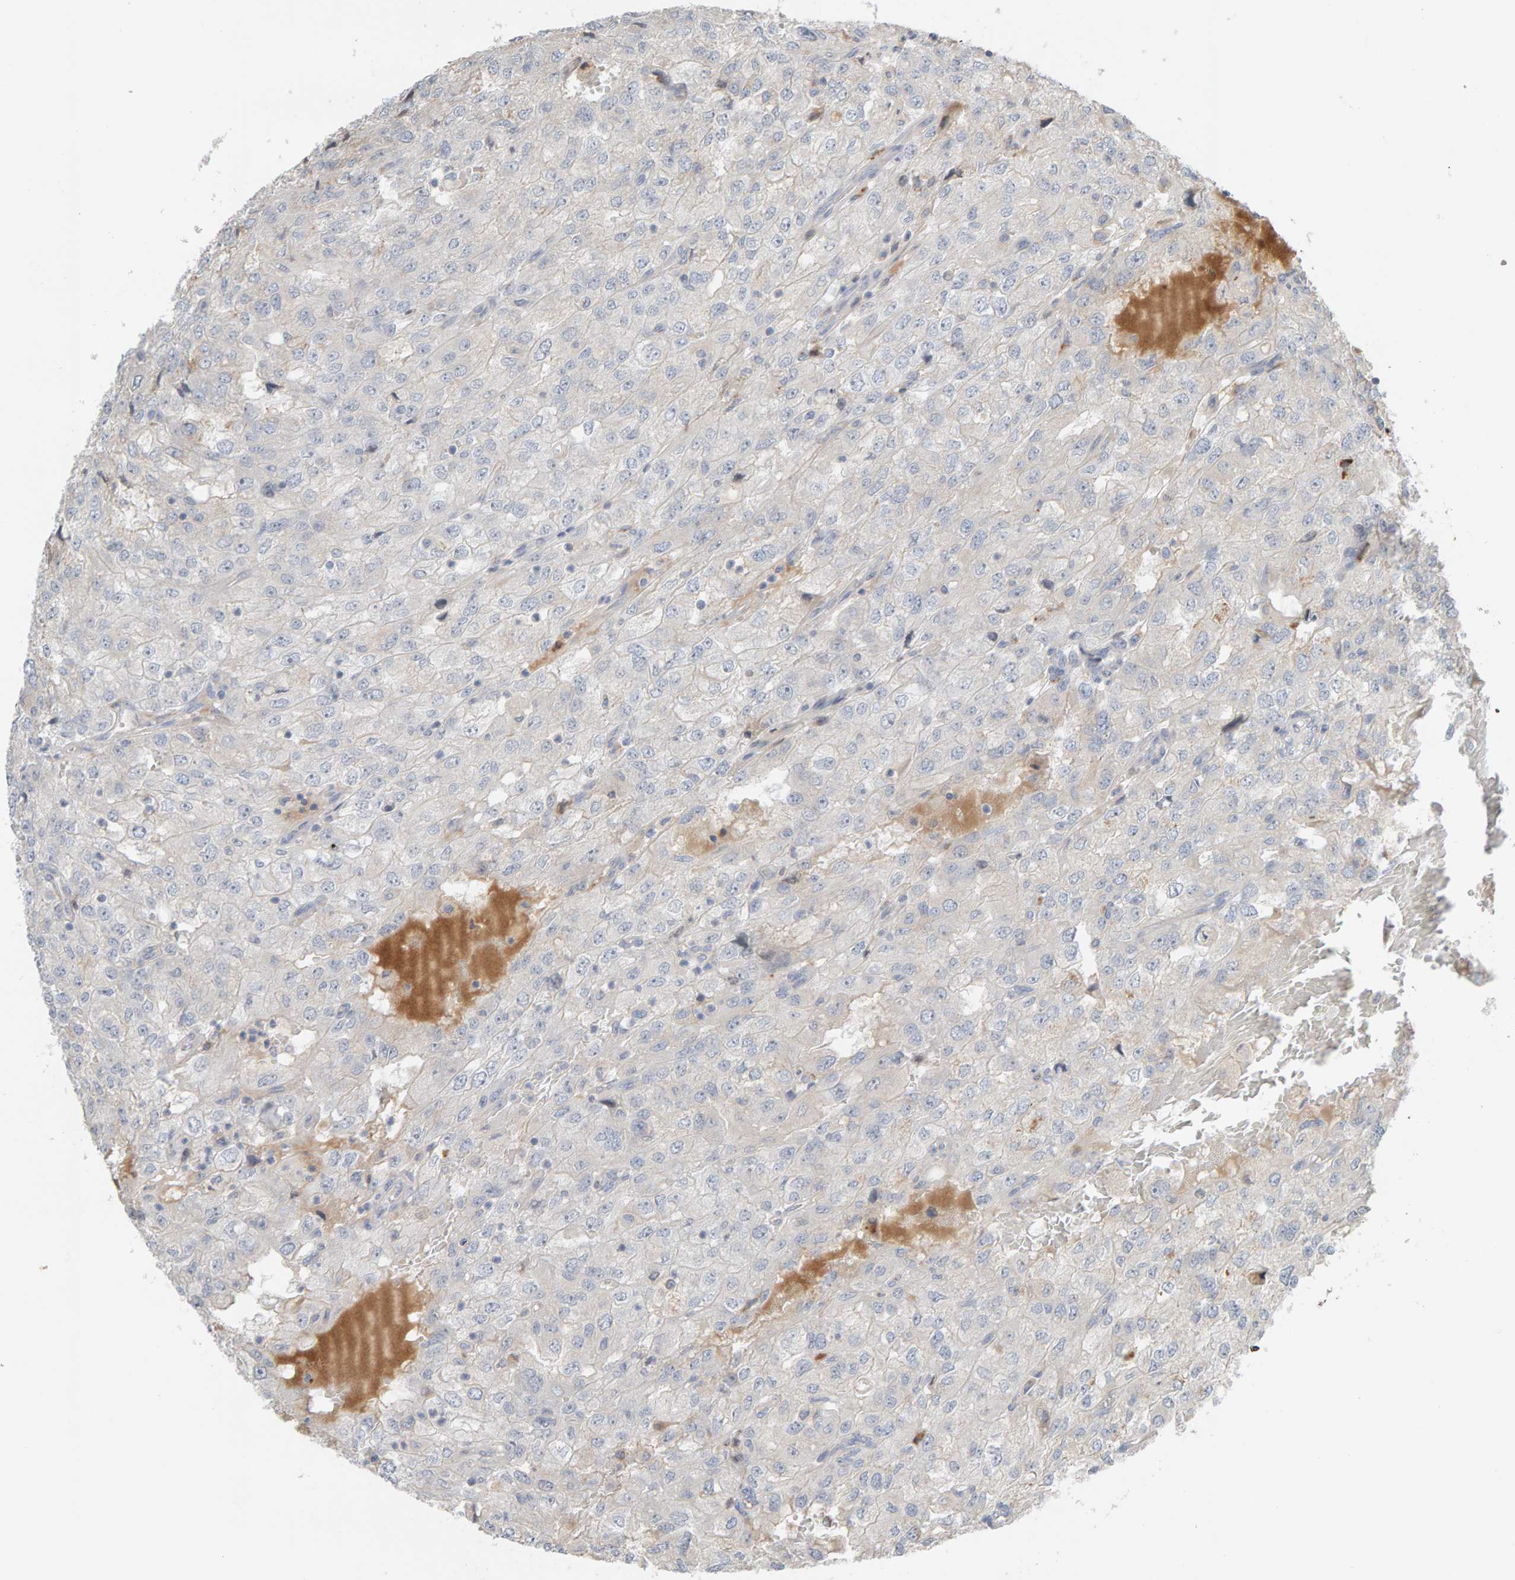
{"staining": {"intensity": "negative", "quantity": "none", "location": "none"}, "tissue": "renal cancer", "cell_type": "Tumor cells", "image_type": "cancer", "snomed": [{"axis": "morphology", "description": "Adenocarcinoma, NOS"}, {"axis": "topography", "description": "Kidney"}], "caption": "Image shows no significant protein staining in tumor cells of renal cancer.", "gene": "IPPK", "patient": {"sex": "female", "age": 54}}